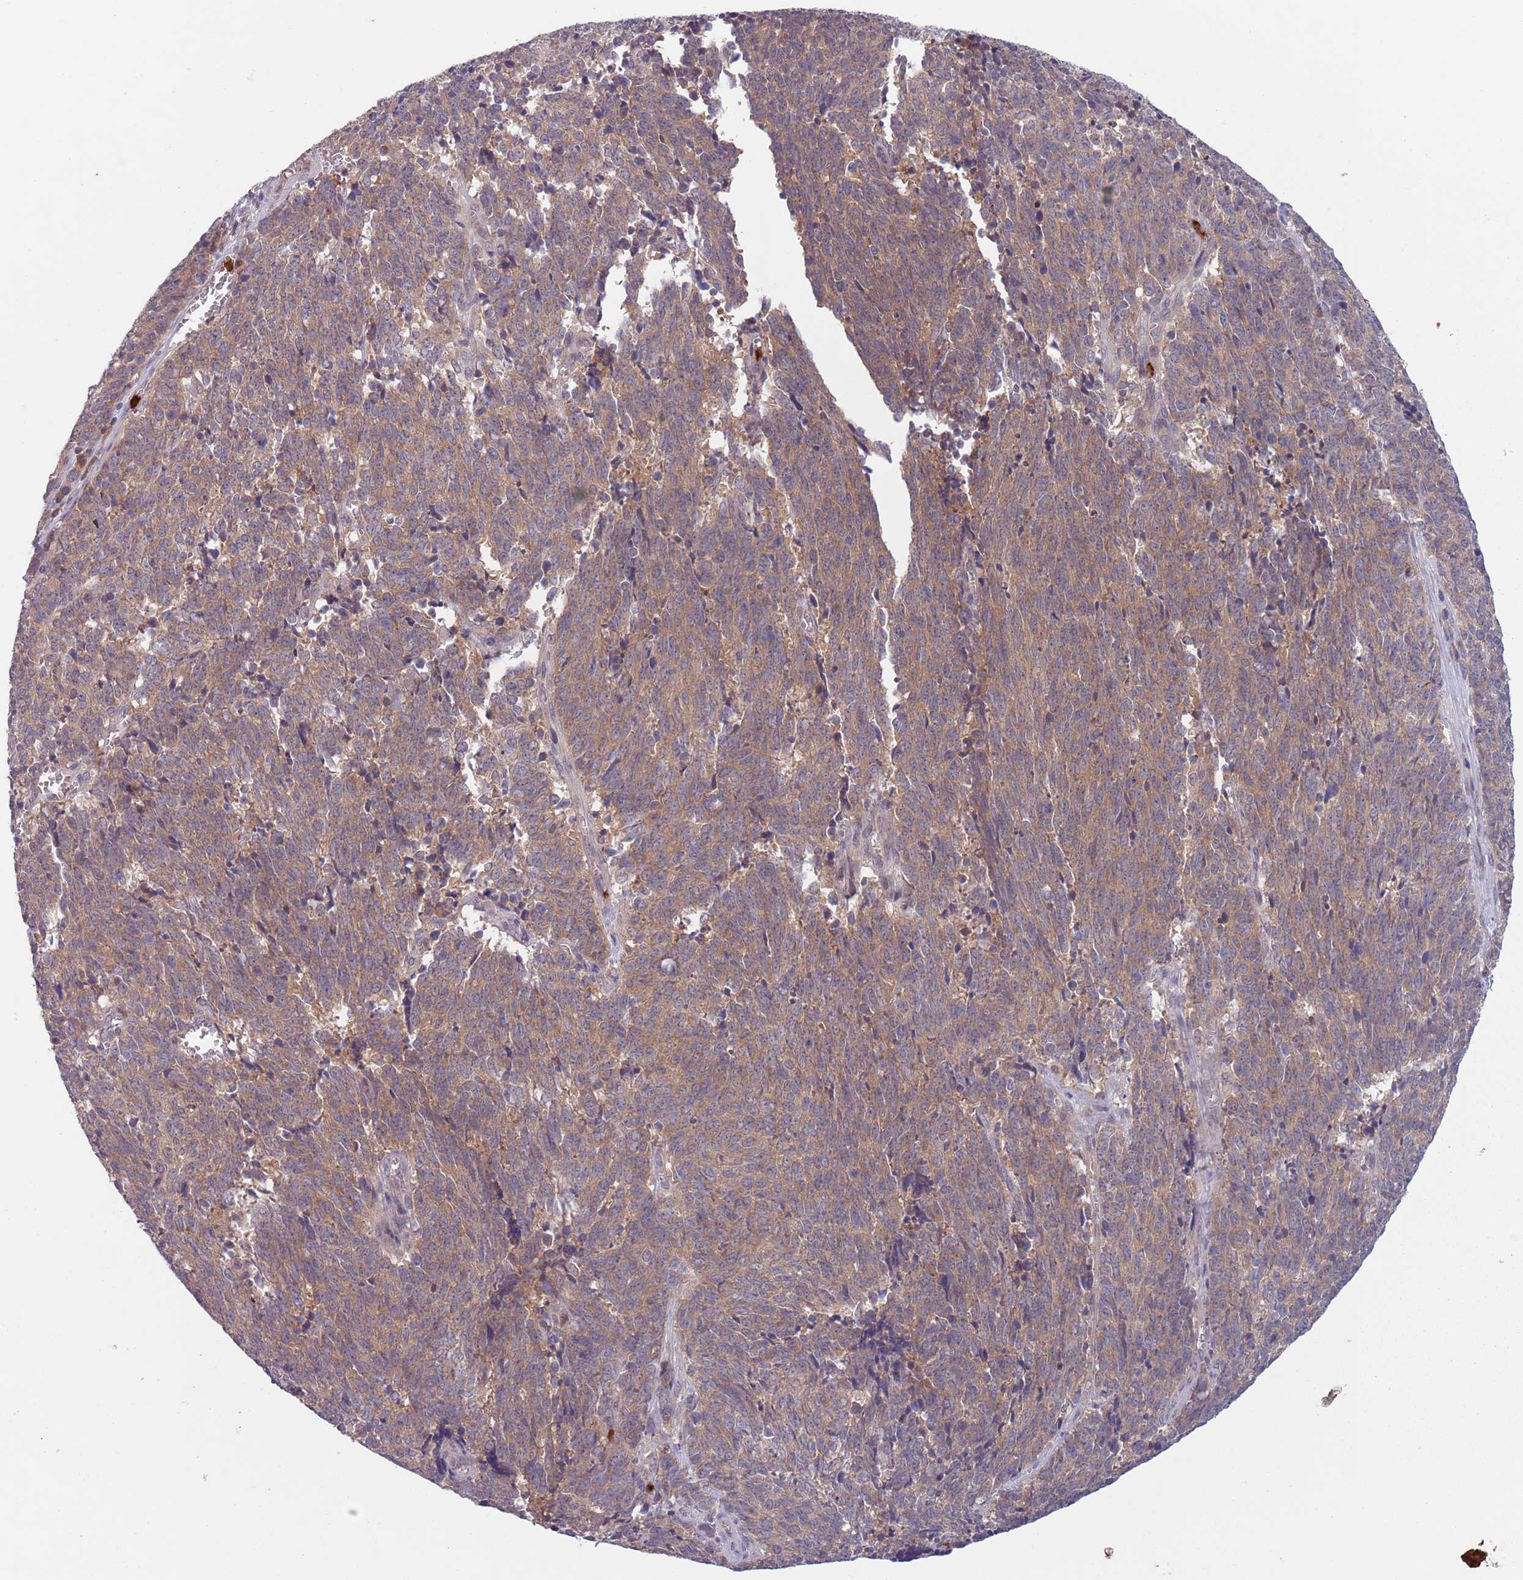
{"staining": {"intensity": "moderate", "quantity": ">75%", "location": "cytoplasmic/membranous"}, "tissue": "cervical cancer", "cell_type": "Tumor cells", "image_type": "cancer", "snomed": [{"axis": "morphology", "description": "Squamous cell carcinoma, NOS"}, {"axis": "topography", "description": "Cervix"}], "caption": "Cervical cancer (squamous cell carcinoma) stained with immunohistochemistry demonstrates moderate cytoplasmic/membranous staining in approximately >75% of tumor cells.", "gene": "TYW1", "patient": {"sex": "female", "age": 29}}